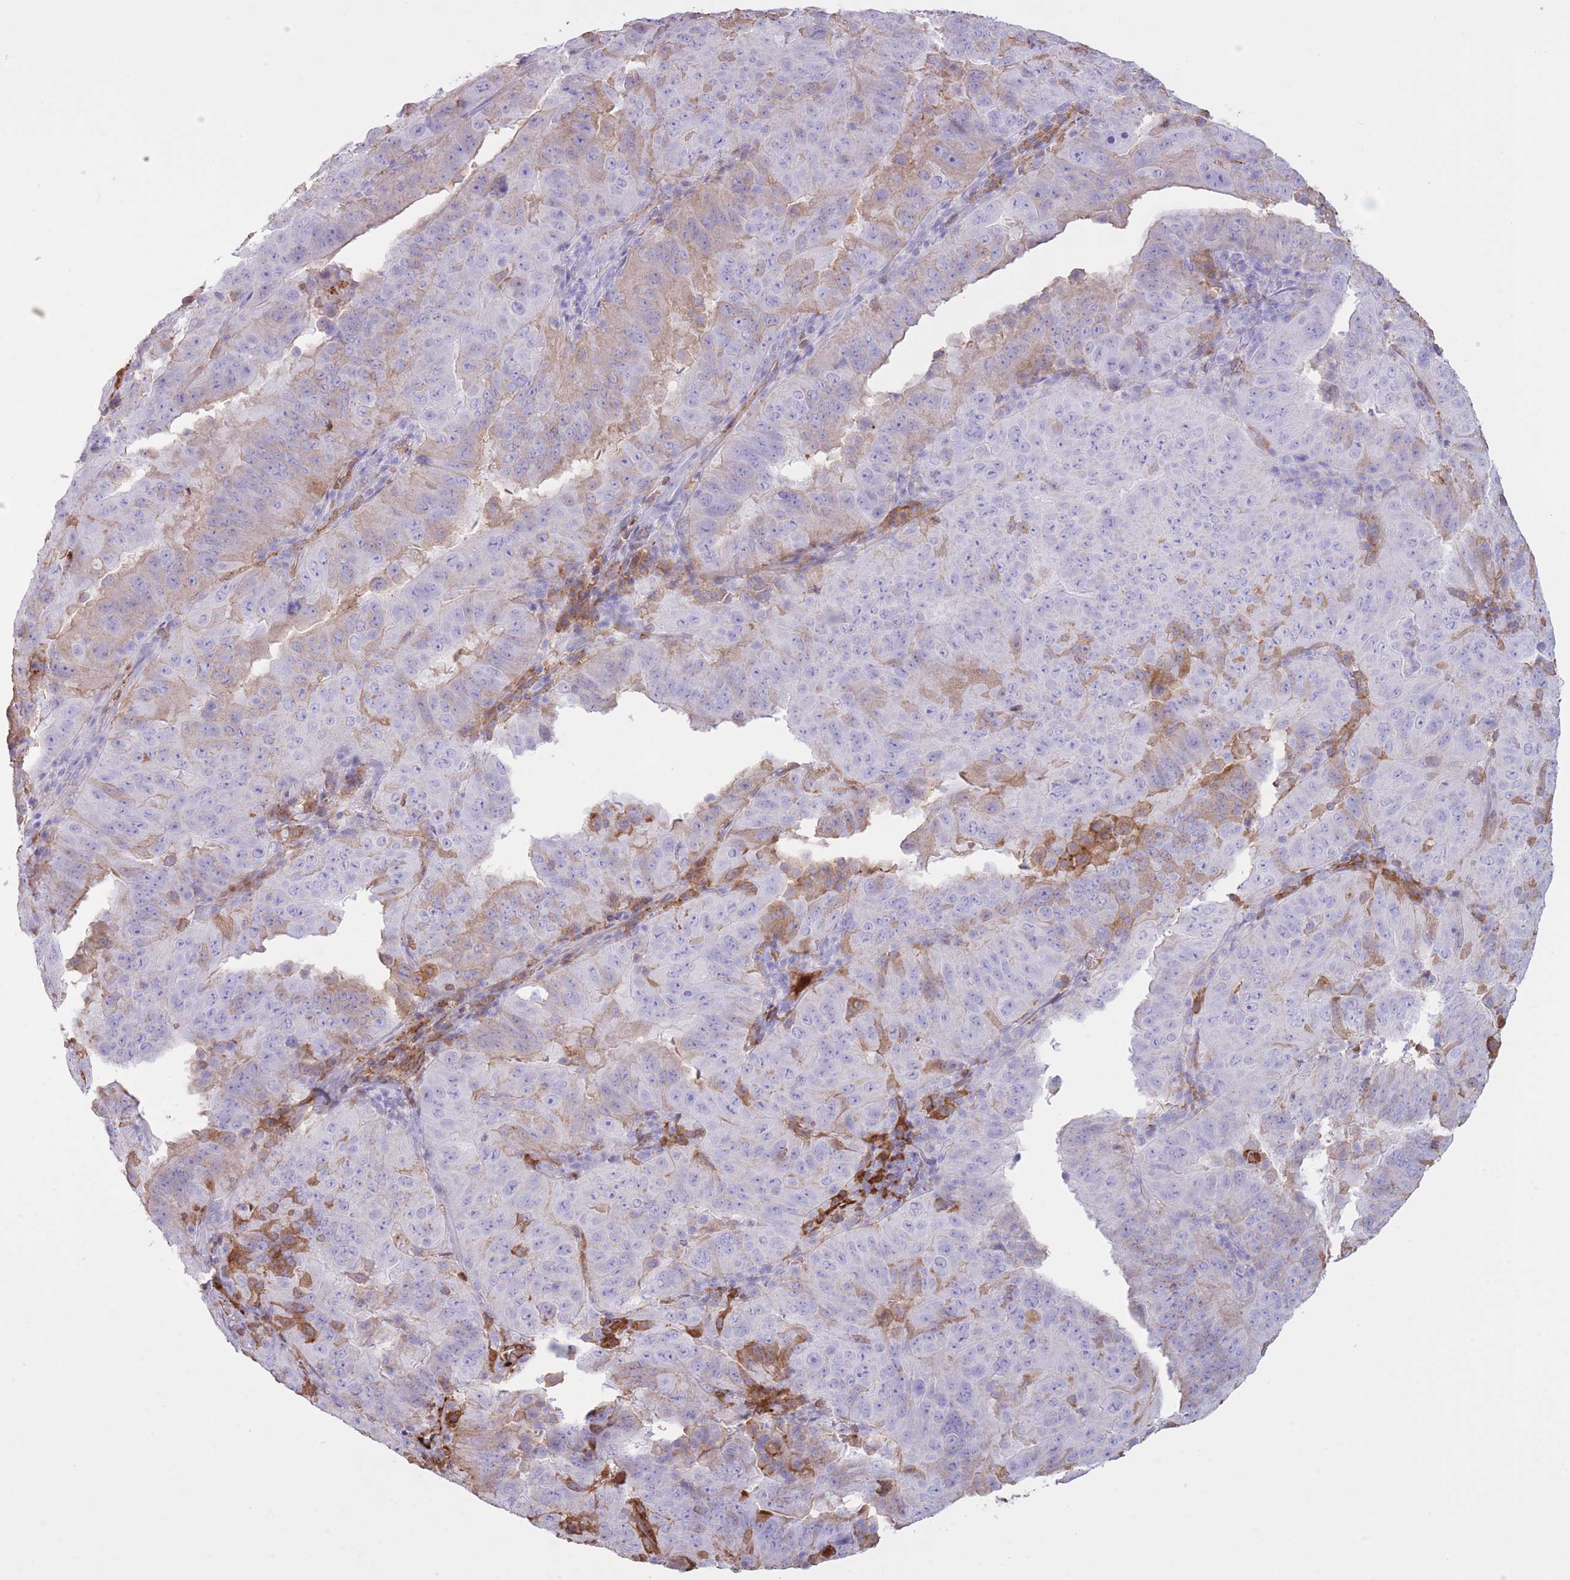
{"staining": {"intensity": "moderate", "quantity": "<25%", "location": "cytoplasmic/membranous"}, "tissue": "pancreatic cancer", "cell_type": "Tumor cells", "image_type": "cancer", "snomed": [{"axis": "morphology", "description": "Adenocarcinoma, NOS"}, {"axis": "topography", "description": "Pancreas"}], "caption": "Pancreatic cancer (adenocarcinoma) stained with DAB (3,3'-diaminobenzidine) immunohistochemistry (IHC) demonstrates low levels of moderate cytoplasmic/membranous expression in approximately <25% of tumor cells.", "gene": "AP3S2", "patient": {"sex": "male", "age": 63}}